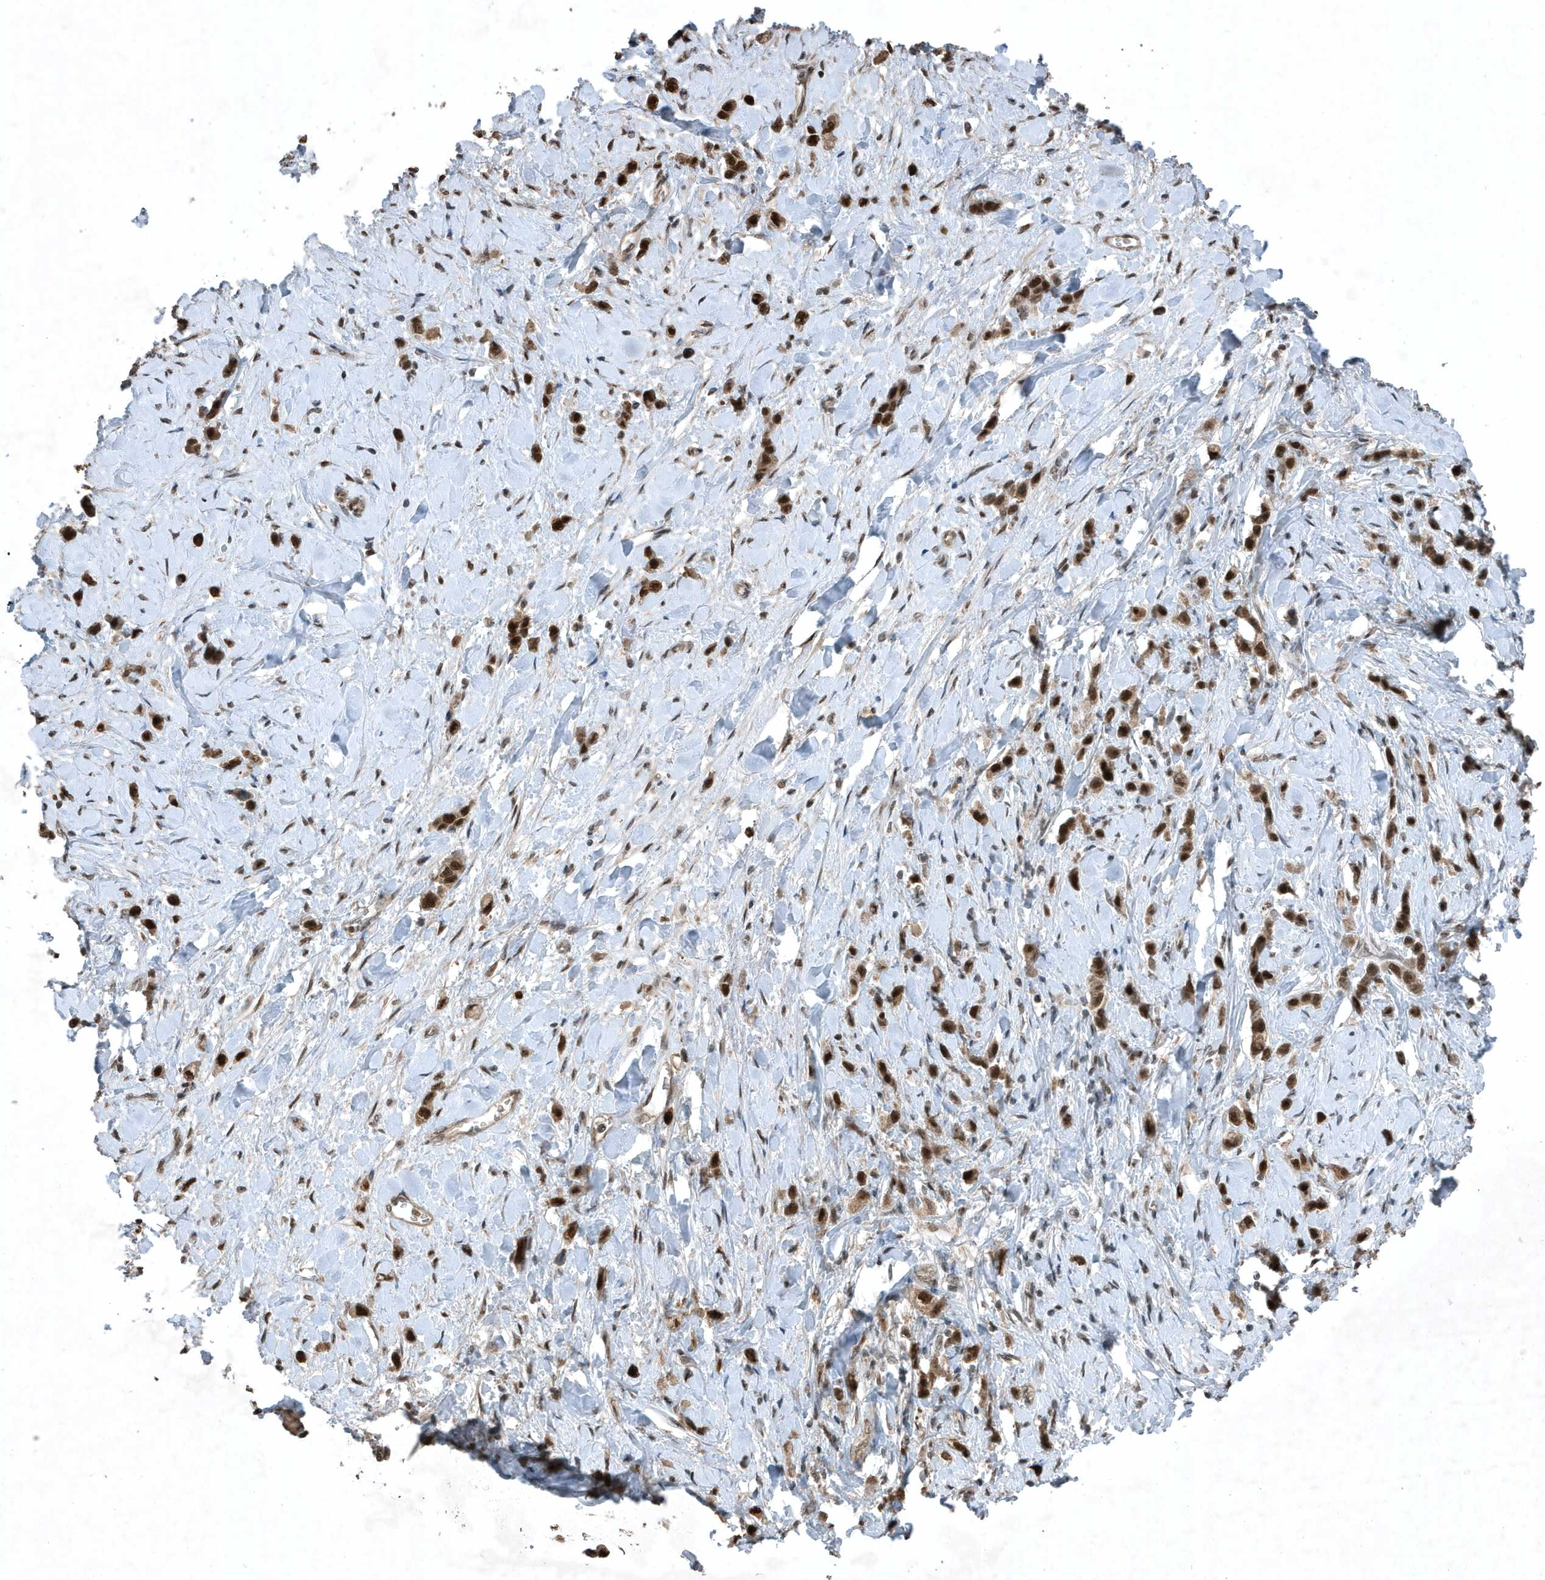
{"staining": {"intensity": "strong", "quantity": ">75%", "location": "cytoplasmic/membranous,nuclear"}, "tissue": "stomach cancer", "cell_type": "Tumor cells", "image_type": "cancer", "snomed": [{"axis": "morphology", "description": "Normal tissue, NOS"}, {"axis": "morphology", "description": "Adenocarcinoma, NOS"}, {"axis": "topography", "description": "Stomach, upper"}, {"axis": "topography", "description": "Stomach"}], "caption": "Strong cytoplasmic/membranous and nuclear staining for a protein is present in about >75% of tumor cells of stomach adenocarcinoma using immunohistochemistry (IHC).", "gene": "HSPA1A", "patient": {"sex": "female", "age": 65}}